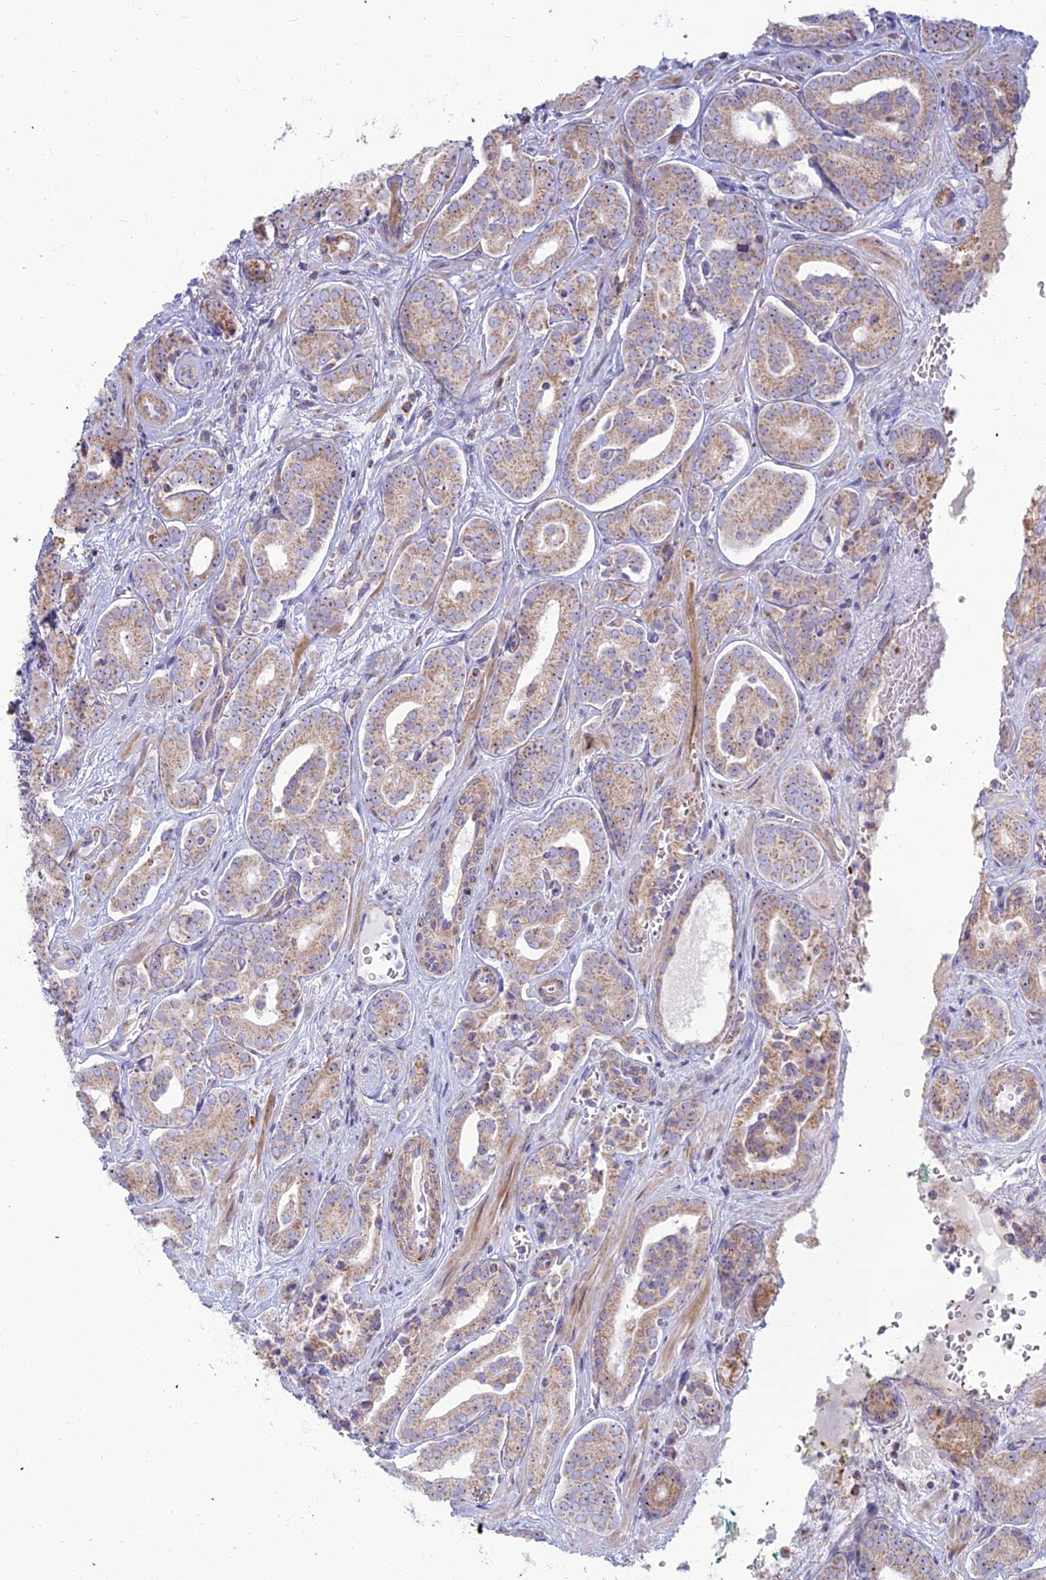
{"staining": {"intensity": "moderate", "quantity": ">75%", "location": "cytoplasmic/membranous"}, "tissue": "prostate cancer", "cell_type": "Tumor cells", "image_type": "cancer", "snomed": [{"axis": "morphology", "description": "Adenocarcinoma, High grade"}, {"axis": "topography", "description": "Prostate"}], "caption": "The immunohistochemical stain shows moderate cytoplasmic/membranous expression in tumor cells of high-grade adenocarcinoma (prostate) tissue. (Brightfield microscopy of DAB IHC at high magnification).", "gene": "SLC35F4", "patient": {"sex": "male", "age": 66}}